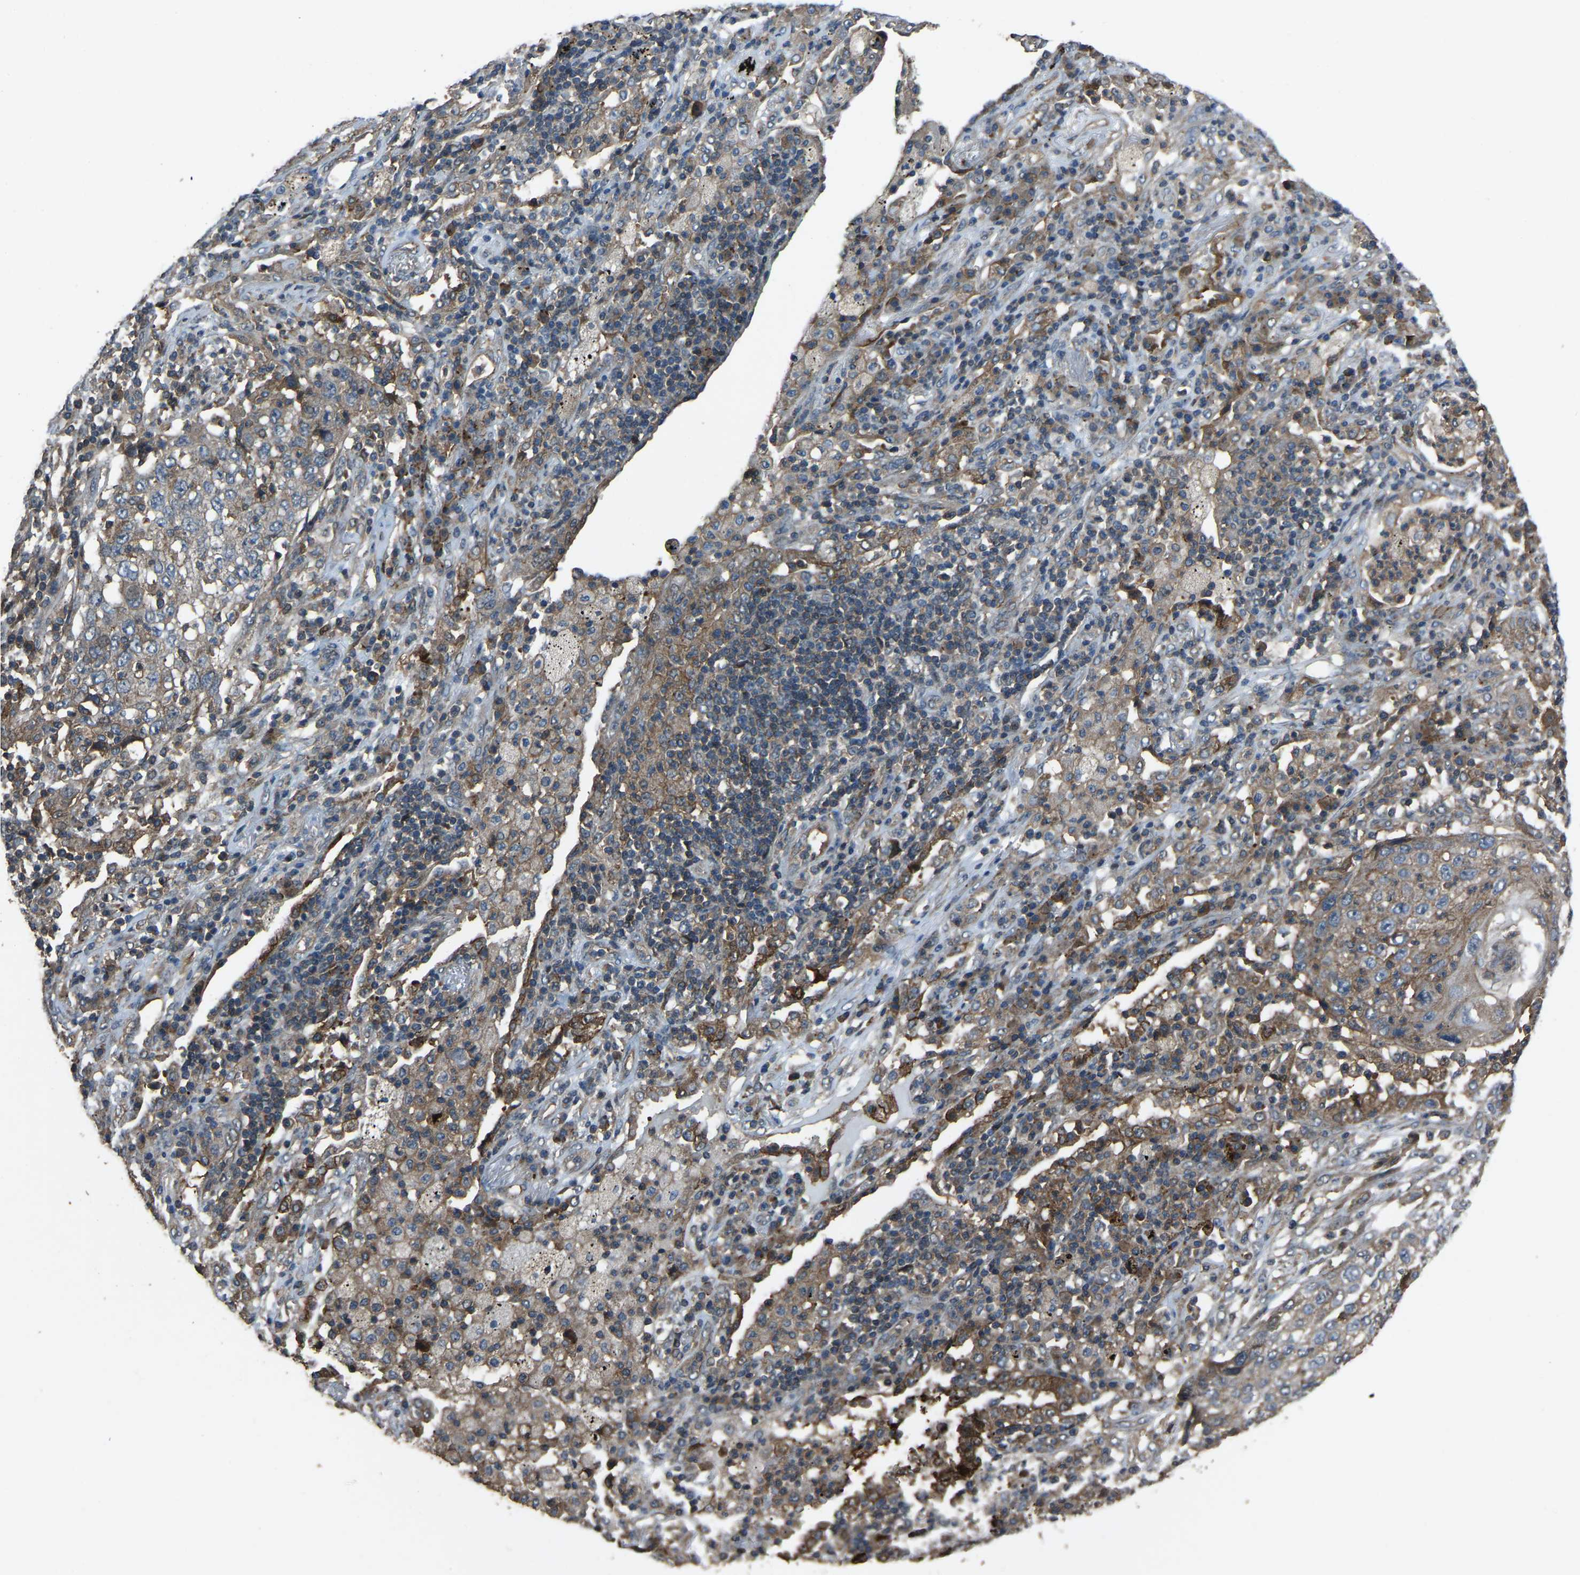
{"staining": {"intensity": "weak", "quantity": "<25%", "location": "cytoplasmic/membranous"}, "tissue": "lung cancer", "cell_type": "Tumor cells", "image_type": "cancer", "snomed": [{"axis": "morphology", "description": "Squamous cell carcinoma, NOS"}, {"axis": "topography", "description": "Lung"}], "caption": "DAB (3,3'-diaminobenzidine) immunohistochemical staining of lung cancer exhibits no significant expression in tumor cells. (DAB immunohistochemistry (IHC) visualized using brightfield microscopy, high magnification).", "gene": "SLC4A2", "patient": {"sex": "female", "age": 63}}